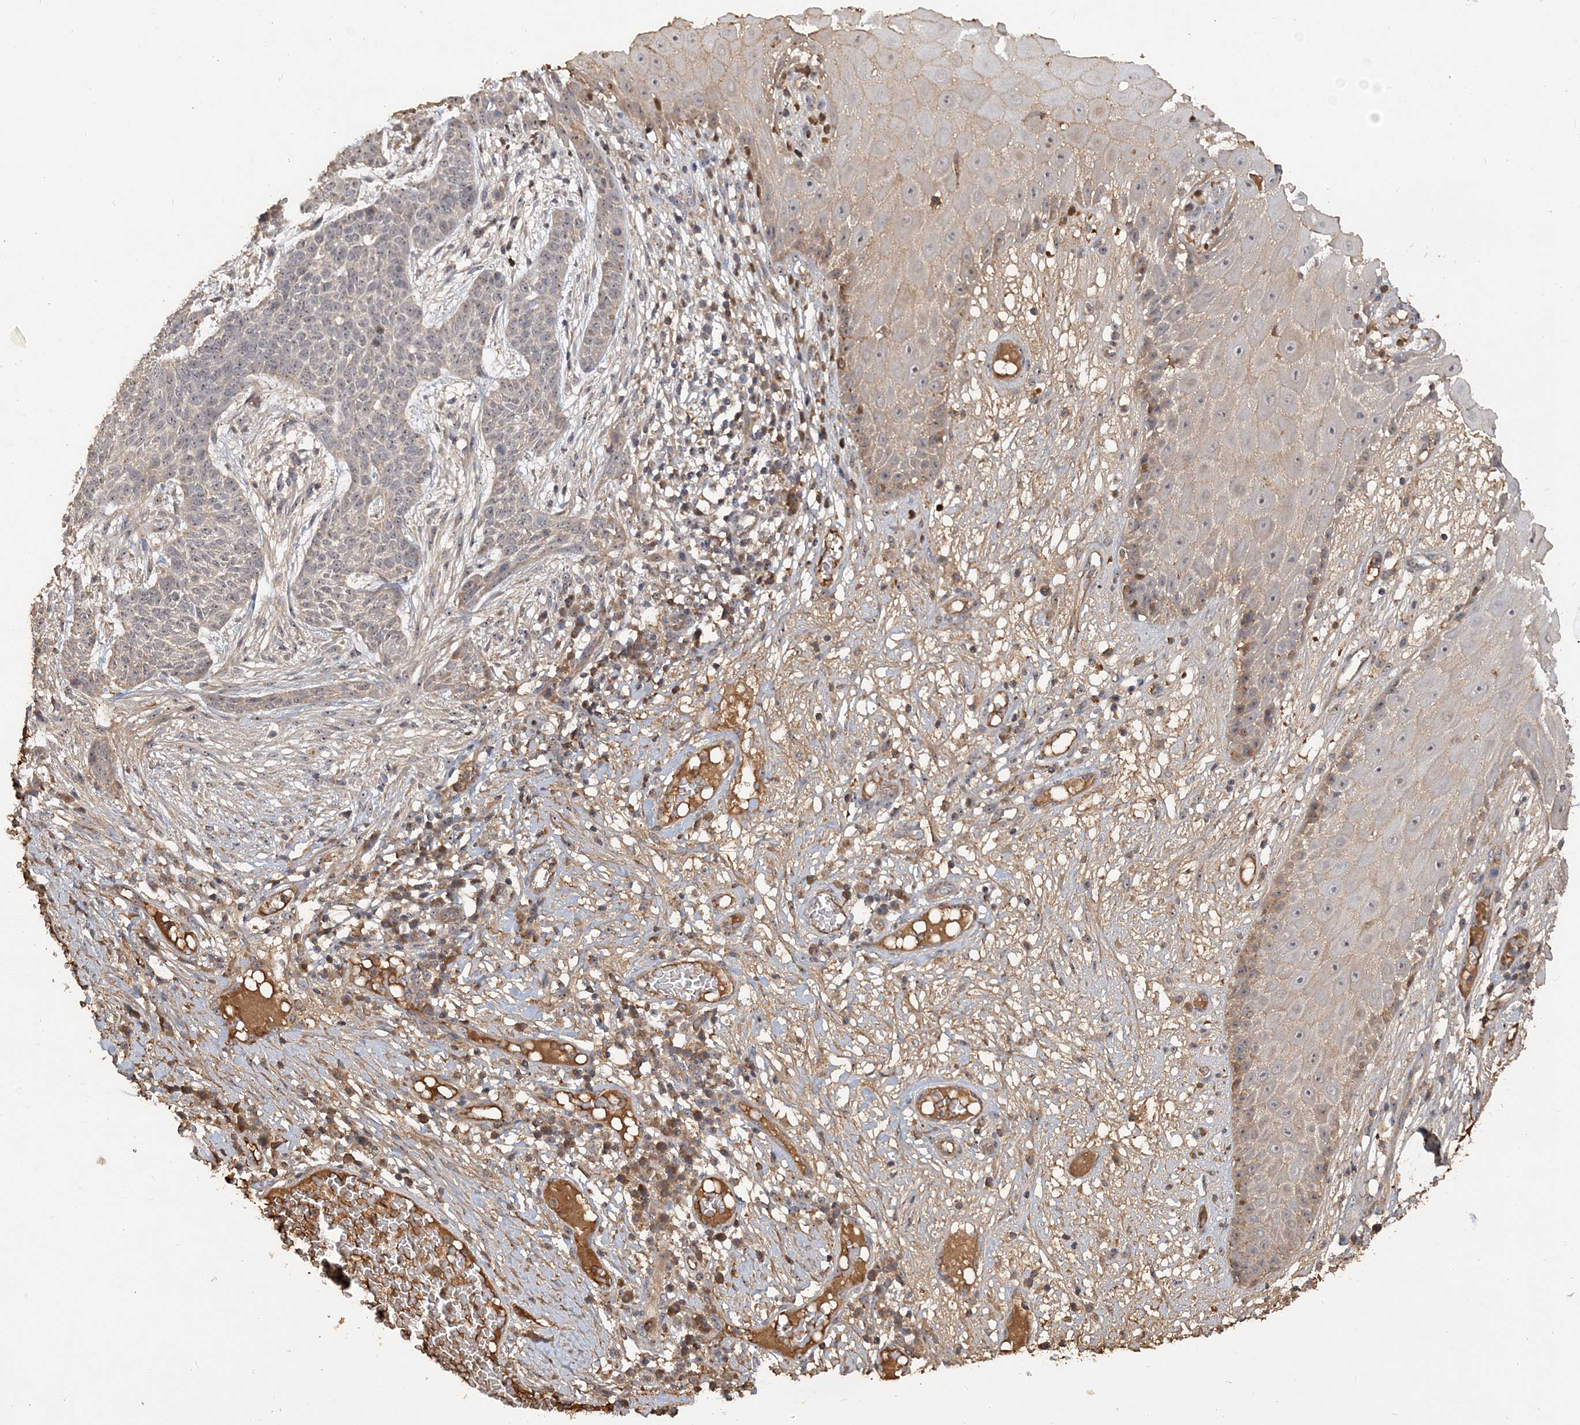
{"staining": {"intensity": "weak", "quantity": "<25%", "location": "cytoplasmic/membranous"}, "tissue": "skin cancer", "cell_type": "Tumor cells", "image_type": "cancer", "snomed": [{"axis": "morphology", "description": "Normal tissue, NOS"}, {"axis": "morphology", "description": "Basal cell carcinoma"}, {"axis": "topography", "description": "Skin"}], "caption": "A histopathology image of human basal cell carcinoma (skin) is negative for staining in tumor cells. (Brightfield microscopy of DAB (3,3'-diaminobenzidine) IHC at high magnification).", "gene": "GRINA", "patient": {"sex": "male", "age": 64}}